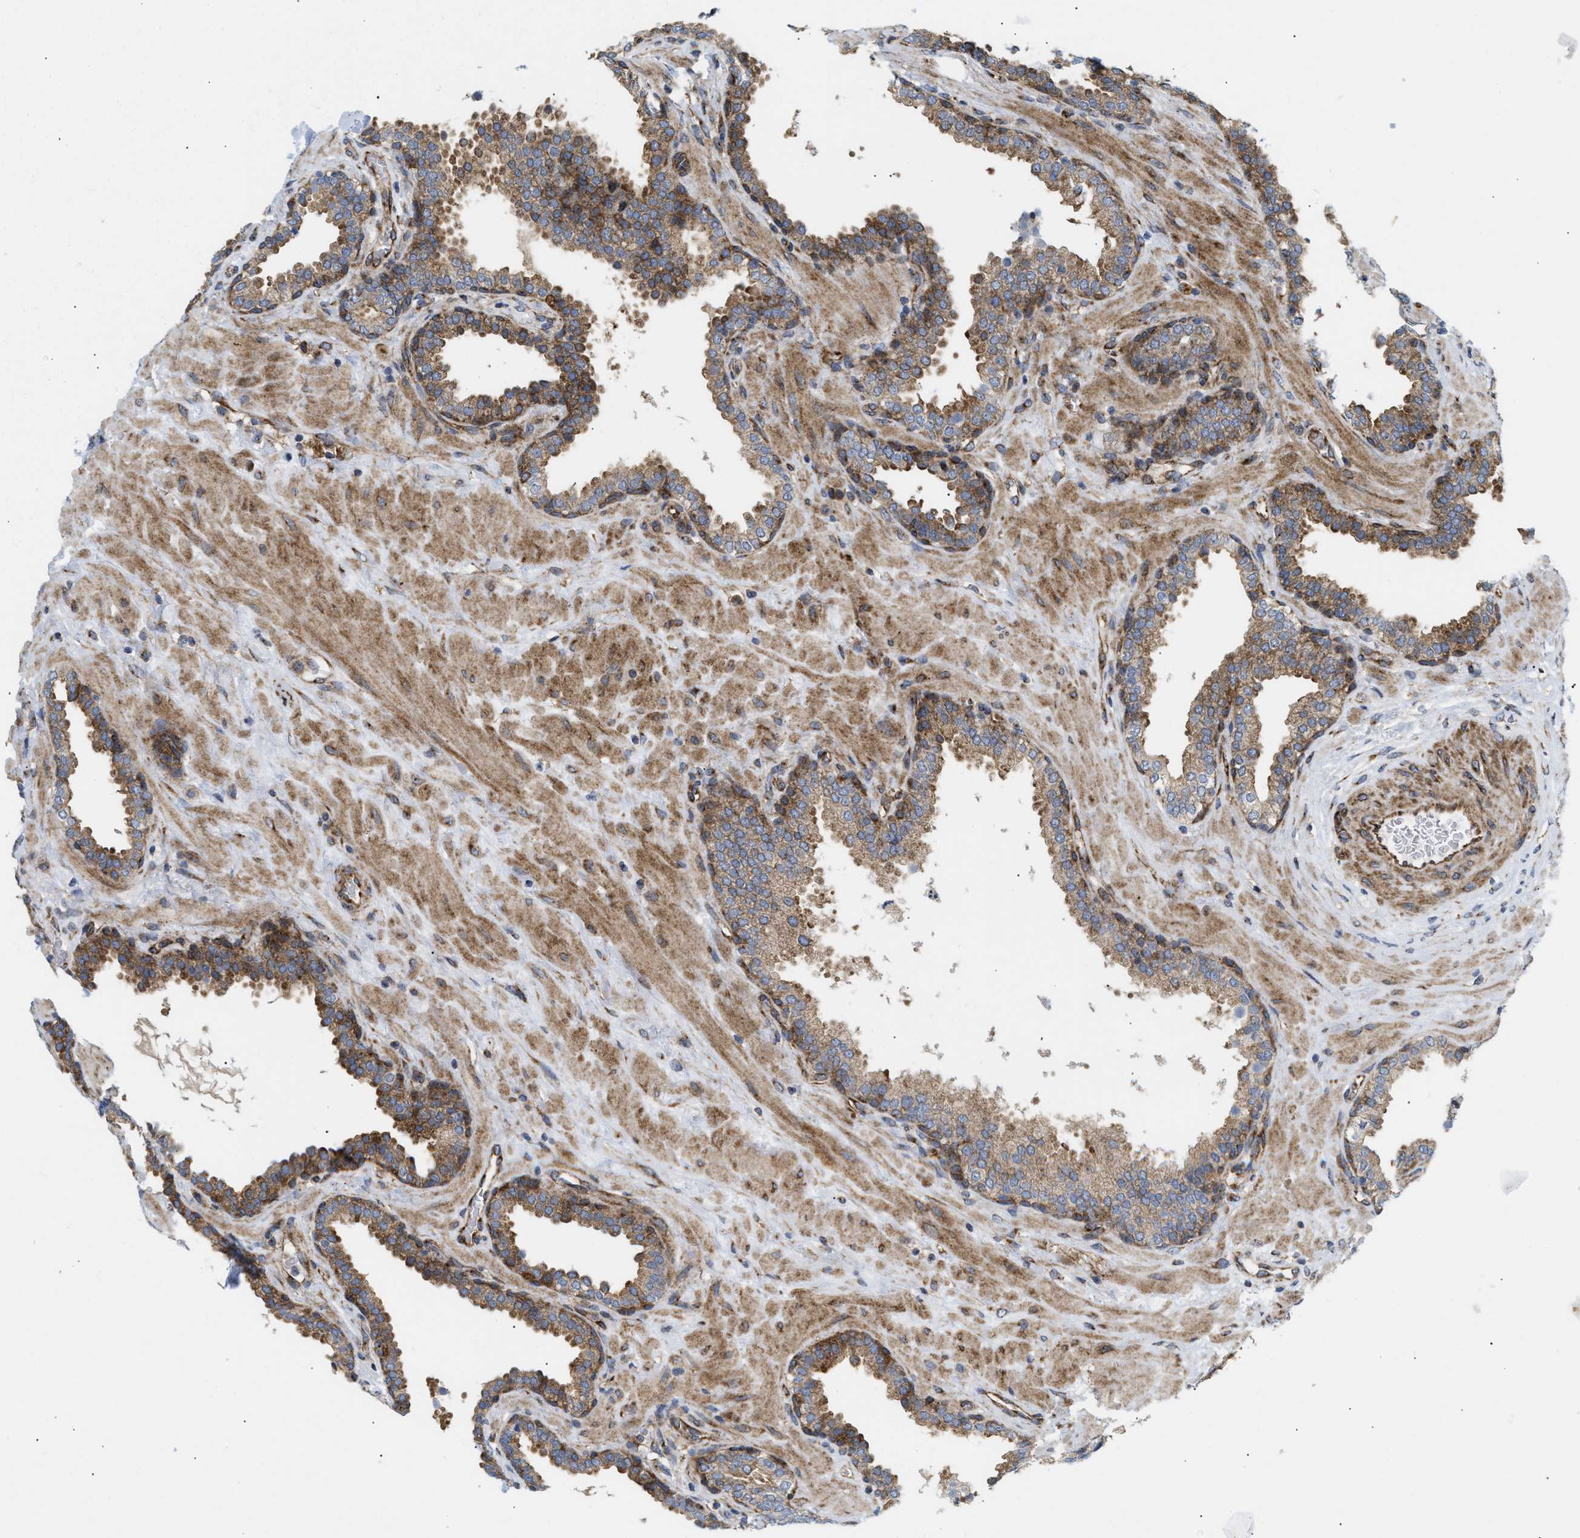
{"staining": {"intensity": "moderate", "quantity": "25%-75%", "location": "cytoplasmic/membranous"}, "tissue": "prostate", "cell_type": "Glandular cells", "image_type": "normal", "snomed": [{"axis": "morphology", "description": "Normal tissue, NOS"}, {"axis": "topography", "description": "Prostate"}], "caption": "IHC of benign prostate exhibits medium levels of moderate cytoplasmic/membranous expression in approximately 25%-75% of glandular cells. The staining was performed using DAB (3,3'-diaminobenzidine), with brown indicating positive protein expression. Nuclei are stained blue with hematoxylin.", "gene": "DCTN4", "patient": {"sex": "male", "age": 51}}